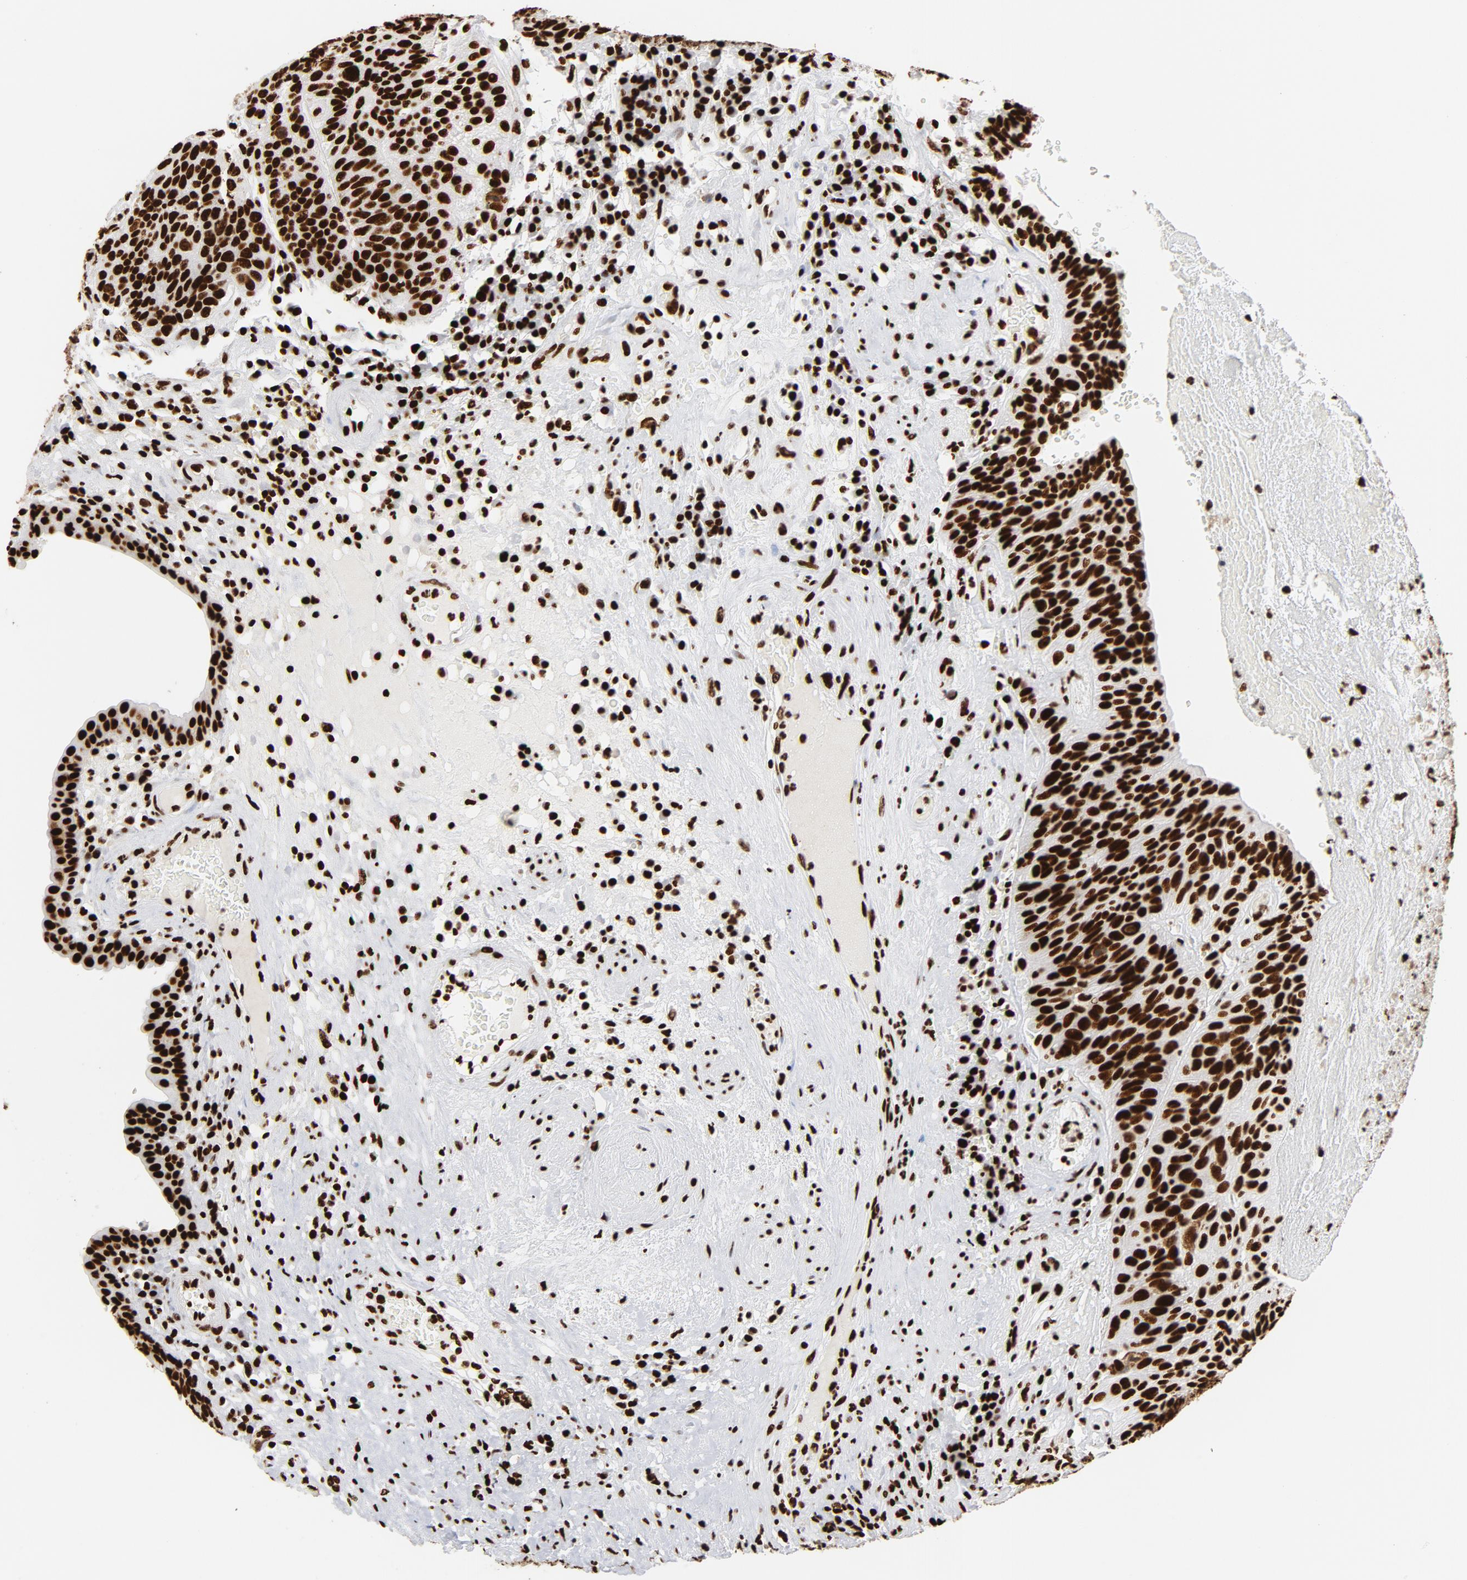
{"staining": {"intensity": "strong", "quantity": ">75%", "location": "nuclear"}, "tissue": "urothelial cancer", "cell_type": "Tumor cells", "image_type": "cancer", "snomed": [{"axis": "morphology", "description": "Urothelial carcinoma, High grade"}, {"axis": "topography", "description": "Urinary bladder"}], "caption": "Urothelial cancer tissue reveals strong nuclear staining in about >75% of tumor cells, visualized by immunohistochemistry.", "gene": "XRCC6", "patient": {"sex": "male", "age": 66}}